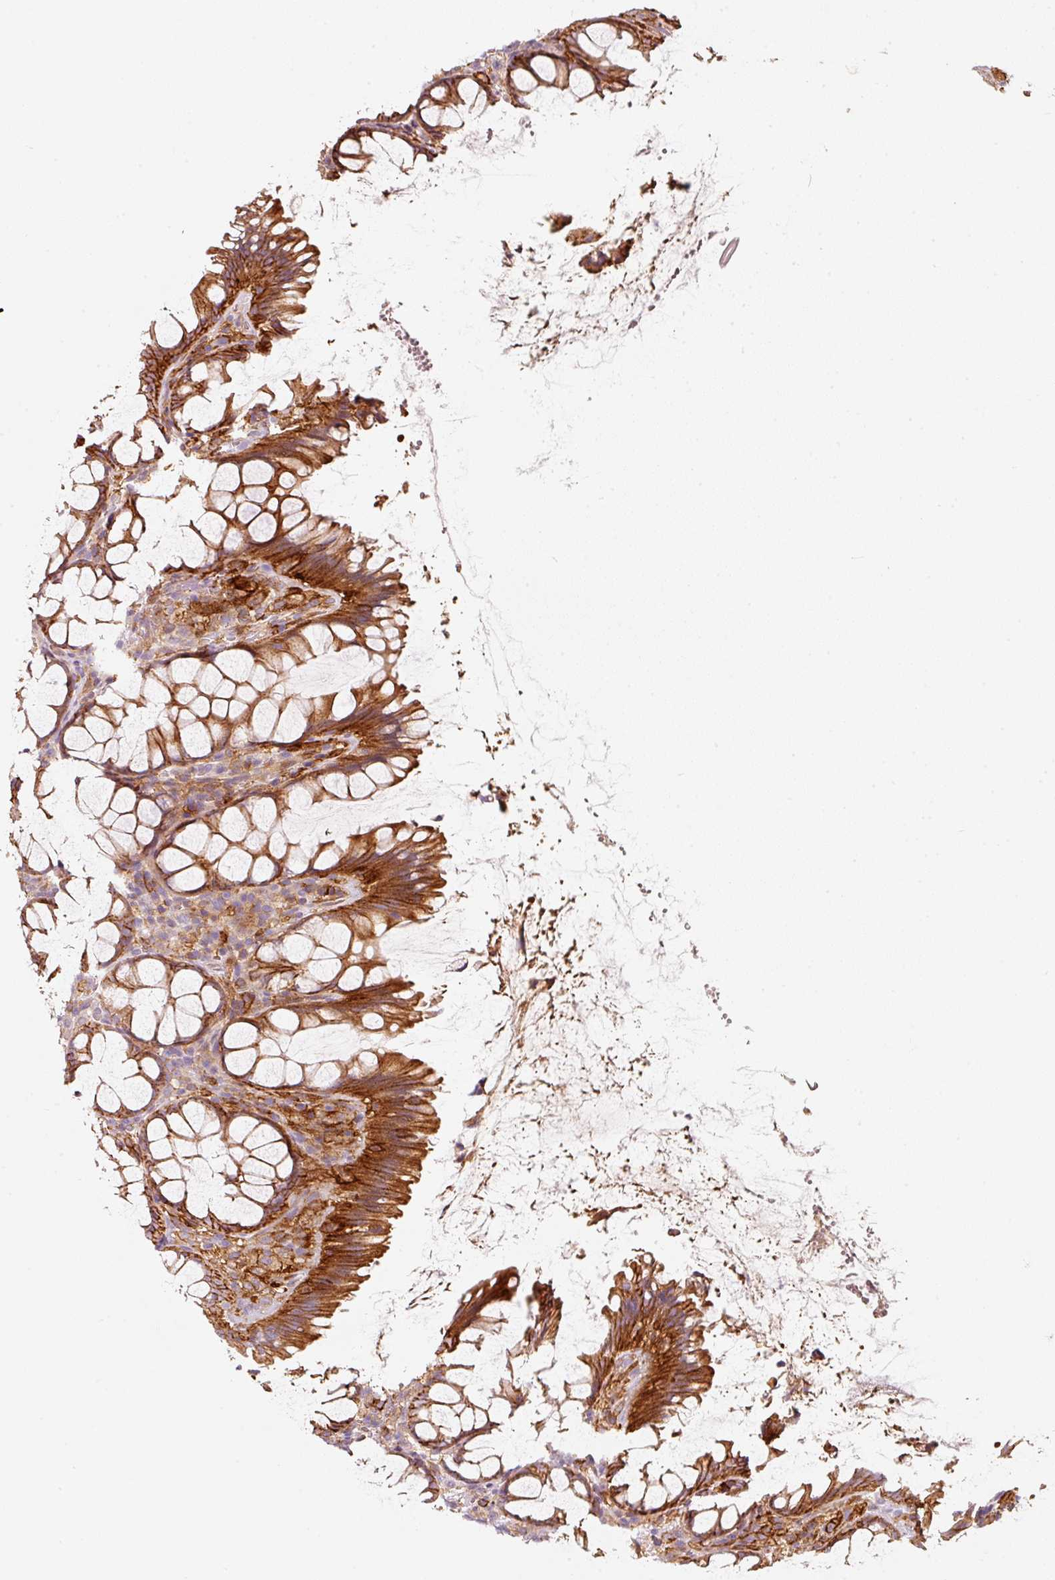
{"staining": {"intensity": "strong", "quantity": ">75%", "location": "cytoplasmic/membranous"}, "tissue": "rectum", "cell_type": "Glandular cells", "image_type": "normal", "snomed": [{"axis": "morphology", "description": "Normal tissue, NOS"}, {"axis": "topography", "description": "Rectum"}], "caption": "Immunohistochemical staining of normal rectum exhibits strong cytoplasmic/membranous protein positivity in approximately >75% of glandular cells. Nuclei are stained in blue.", "gene": "IQGAP2", "patient": {"sex": "female", "age": 67}}